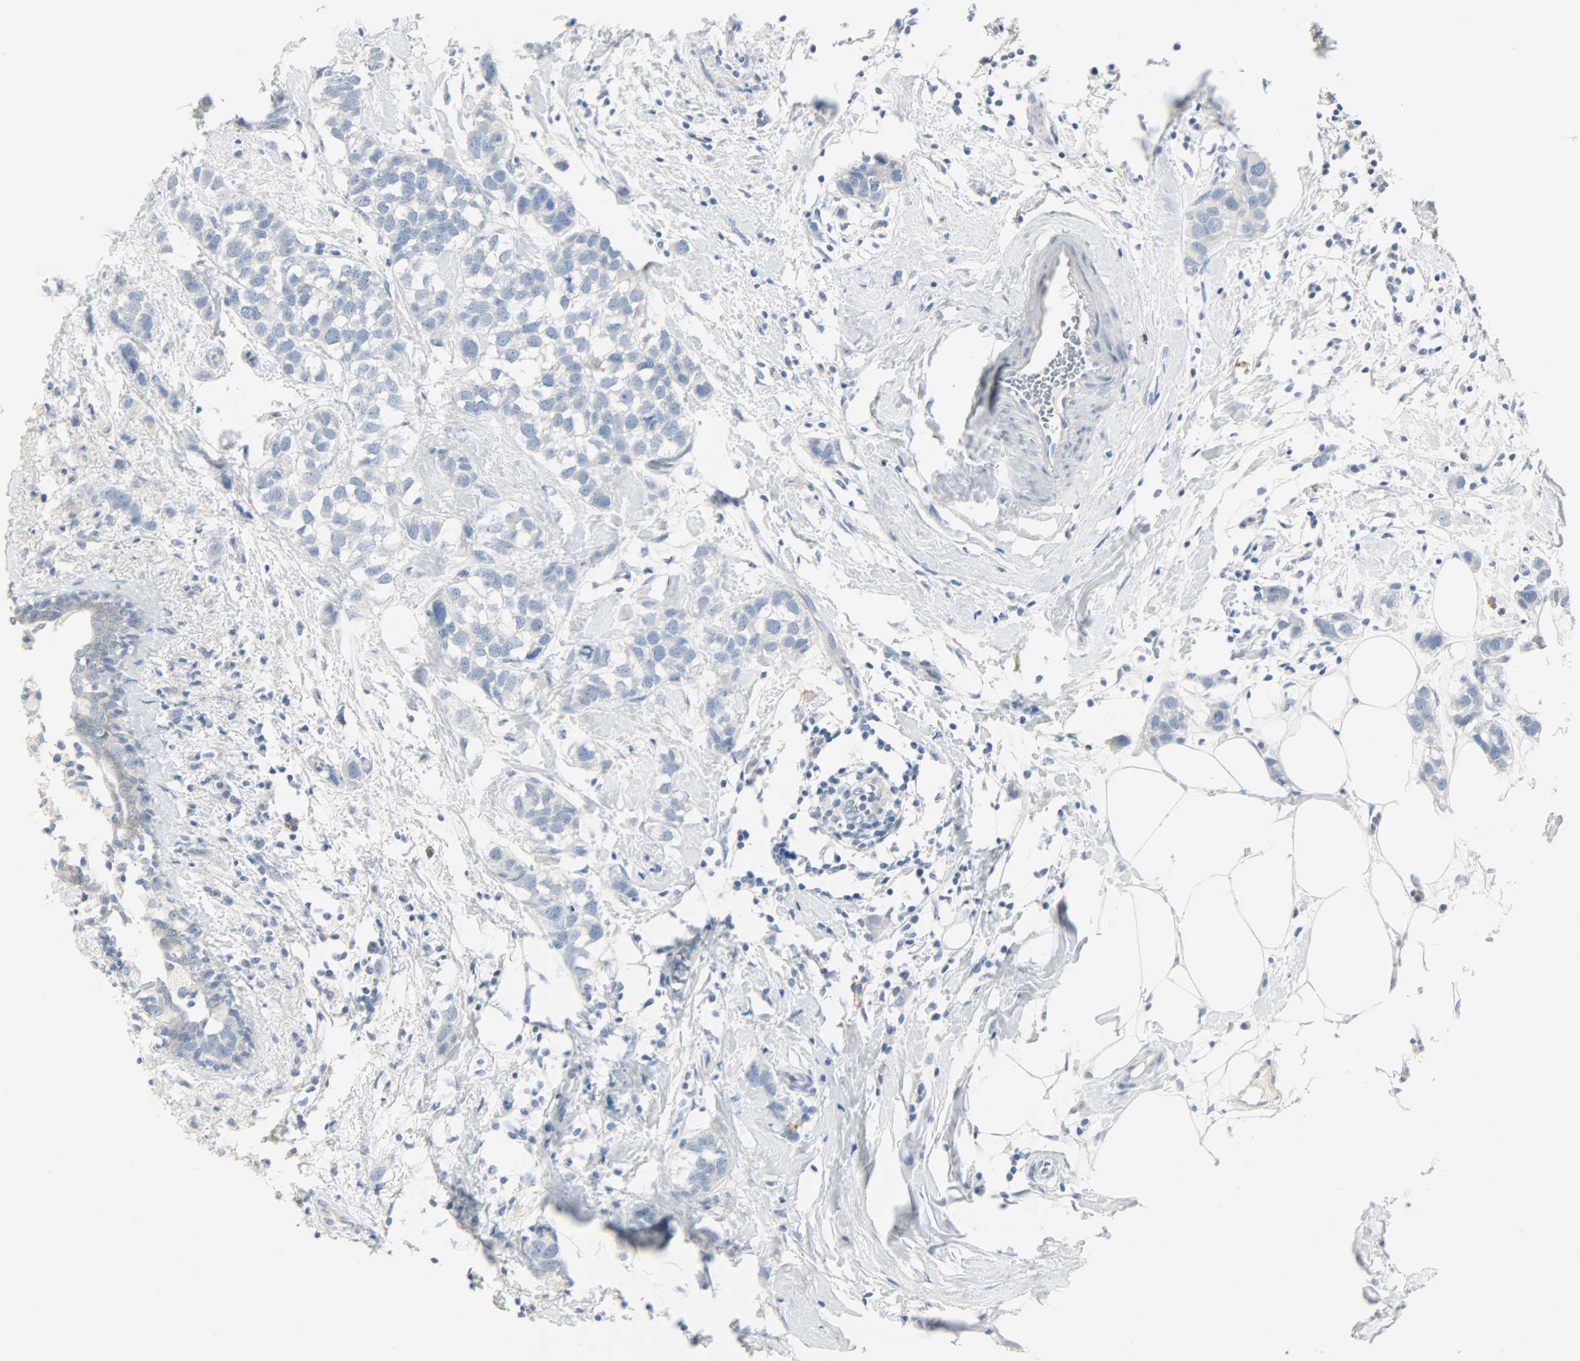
{"staining": {"intensity": "negative", "quantity": "none", "location": "none"}, "tissue": "breast cancer", "cell_type": "Tumor cells", "image_type": "cancer", "snomed": [{"axis": "morphology", "description": "Normal tissue, NOS"}, {"axis": "morphology", "description": "Duct carcinoma"}, {"axis": "topography", "description": "Breast"}], "caption": "A high-resolution histopathology image shows IHC staining of breast cancer, which shows no significant staining in tumor cells.", "gene": "KIT", "patient": {"sex": "female", "age": 50}}